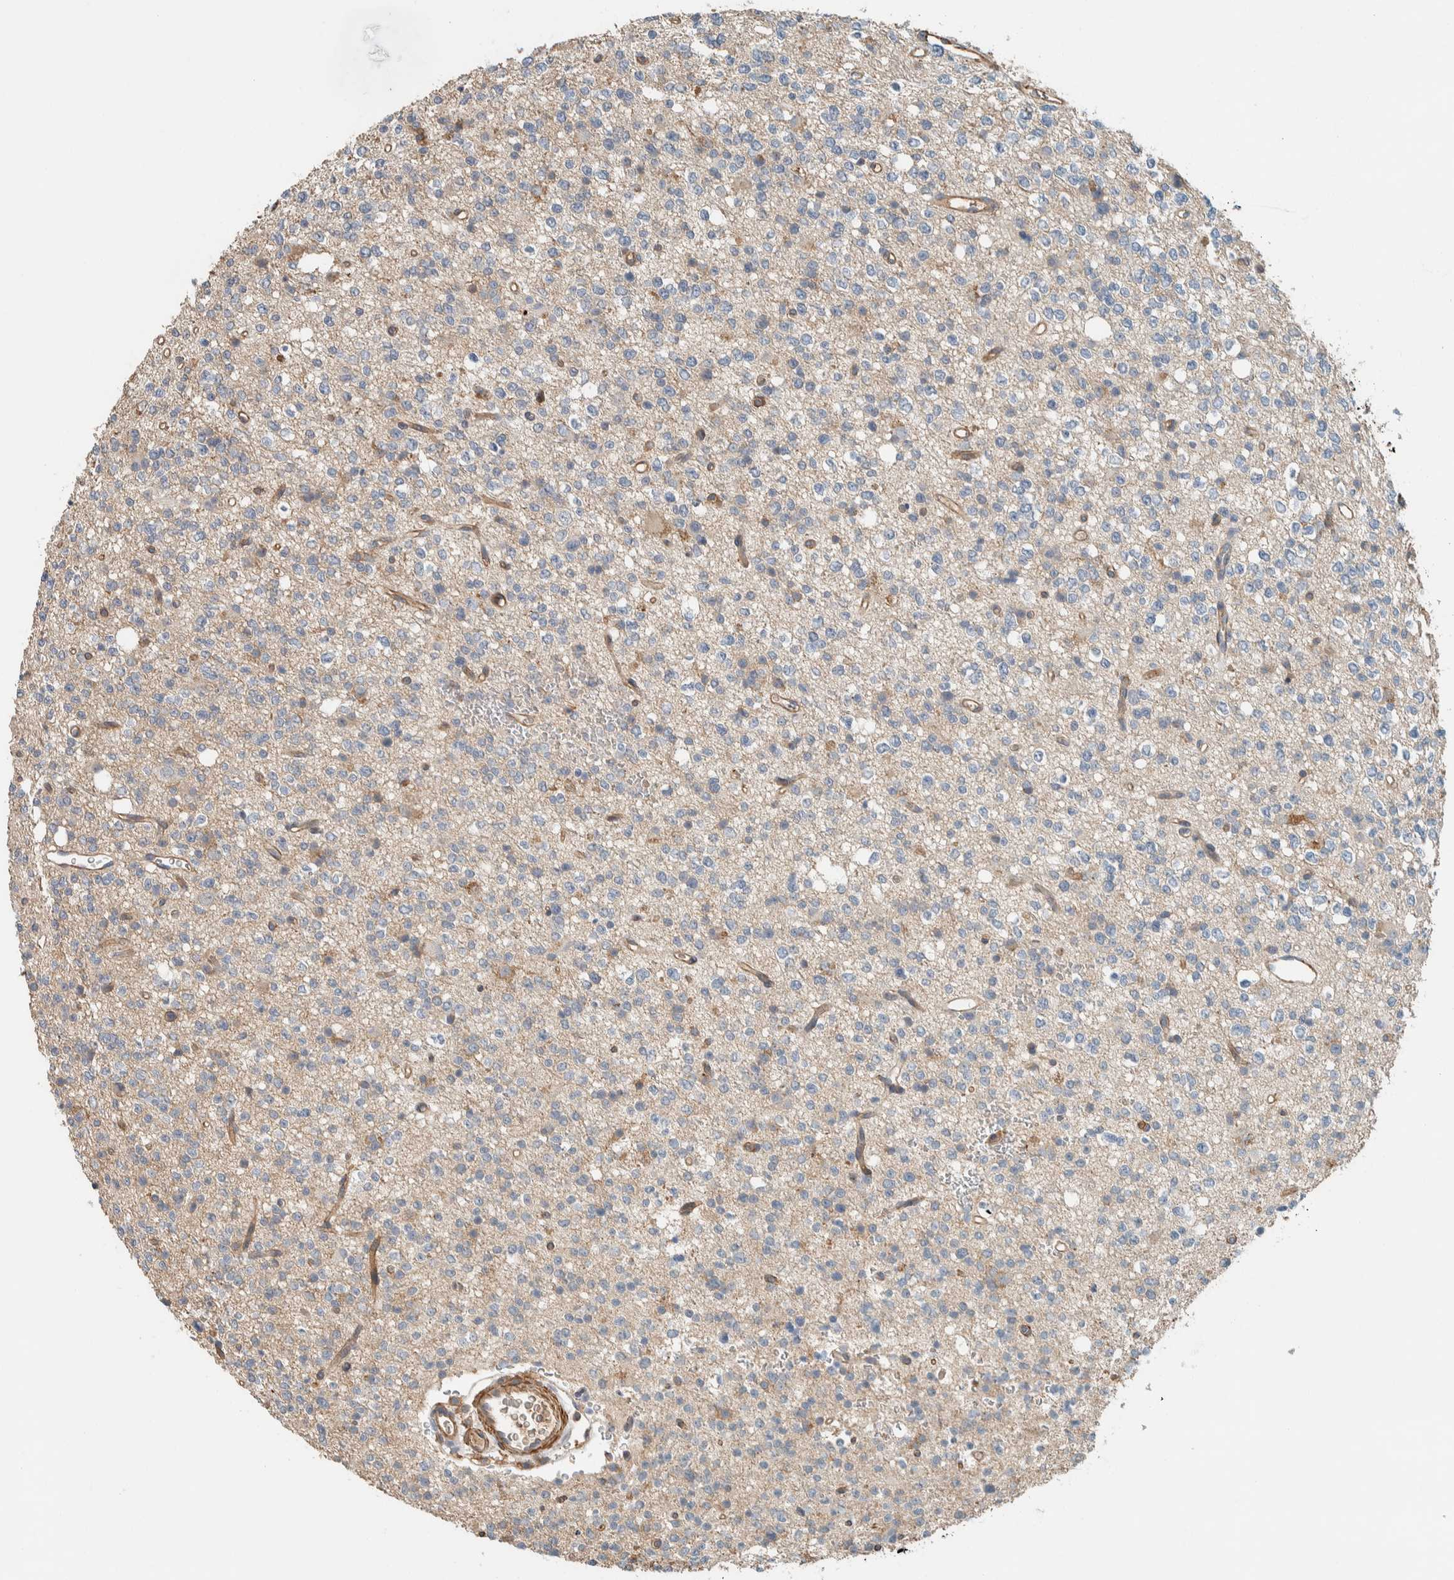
{"staining": {"intensity": "weak", "quantity": "<25%", "location": "cytoplasmic/membranous"}, "tissue": "glioma", "cell_type": "Tumor cells", "image_type": "cancer", "snomed": [{"axis": "morphology", "description": "Glioma, malignant, High grade"}, {"axis": "topography", "description": "Brain"}], "caption": "Immunohistochemical staining of human malignant glioma (high-grade) shows no significant staining in tumor cells.", "gene": "CTBP2", "patient": {"sex": "female", "age": 62}}